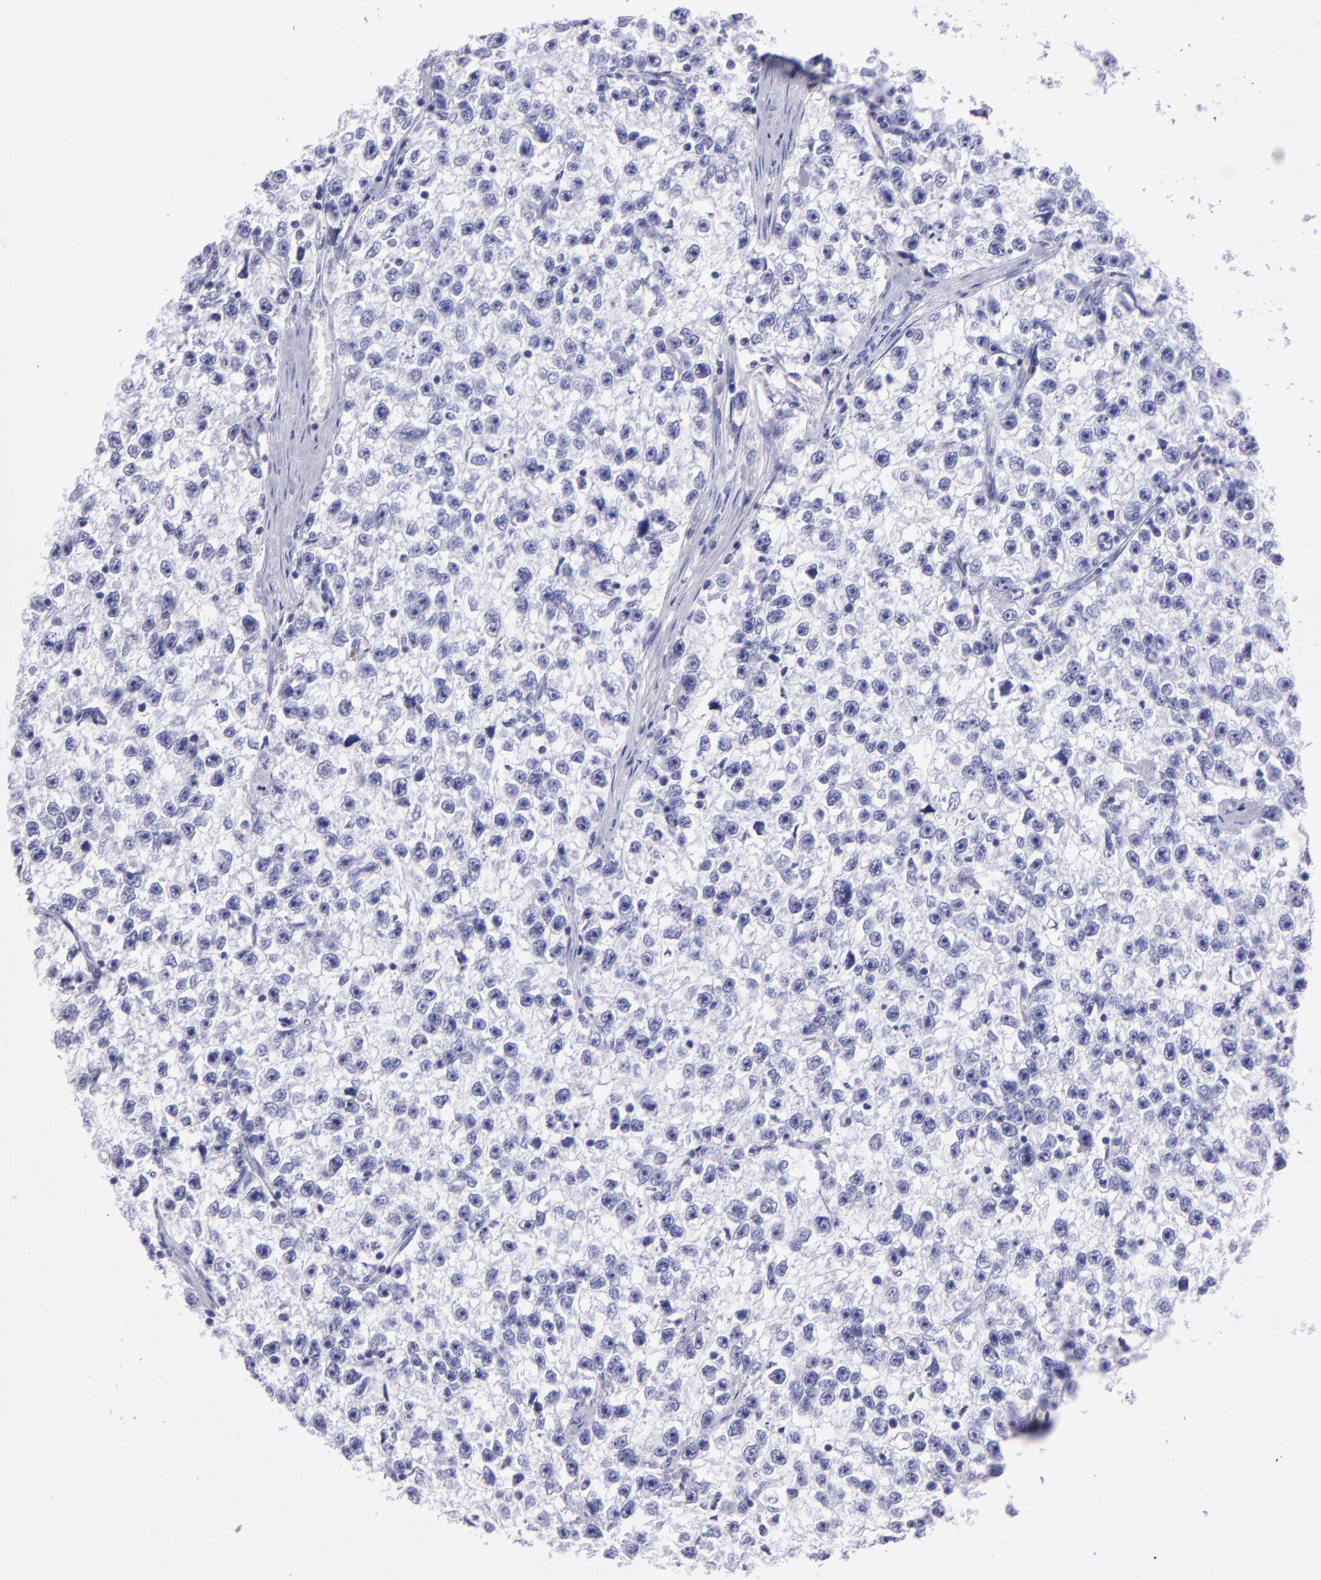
{"staining": {"intensity": "negative", "quantity": "none", "location": "none"}, "tissue": "testis cancer", "cell_type": "Tumor cells", "image_type": "cancer", "snomed": [{"axis": "morphology", "description": "Seminoma, NOS"}, {"axis": "morphology", "description": "Carcinoma, Embryonal, NOS"}, {"axis": "topography", "description": "Testis"}], "caption": "Tumor cells are negative for brown protein staining in testis embryonal carcinoma.", "gene": "TYRP1", "patient": {"sex": "male", "age": 30}}